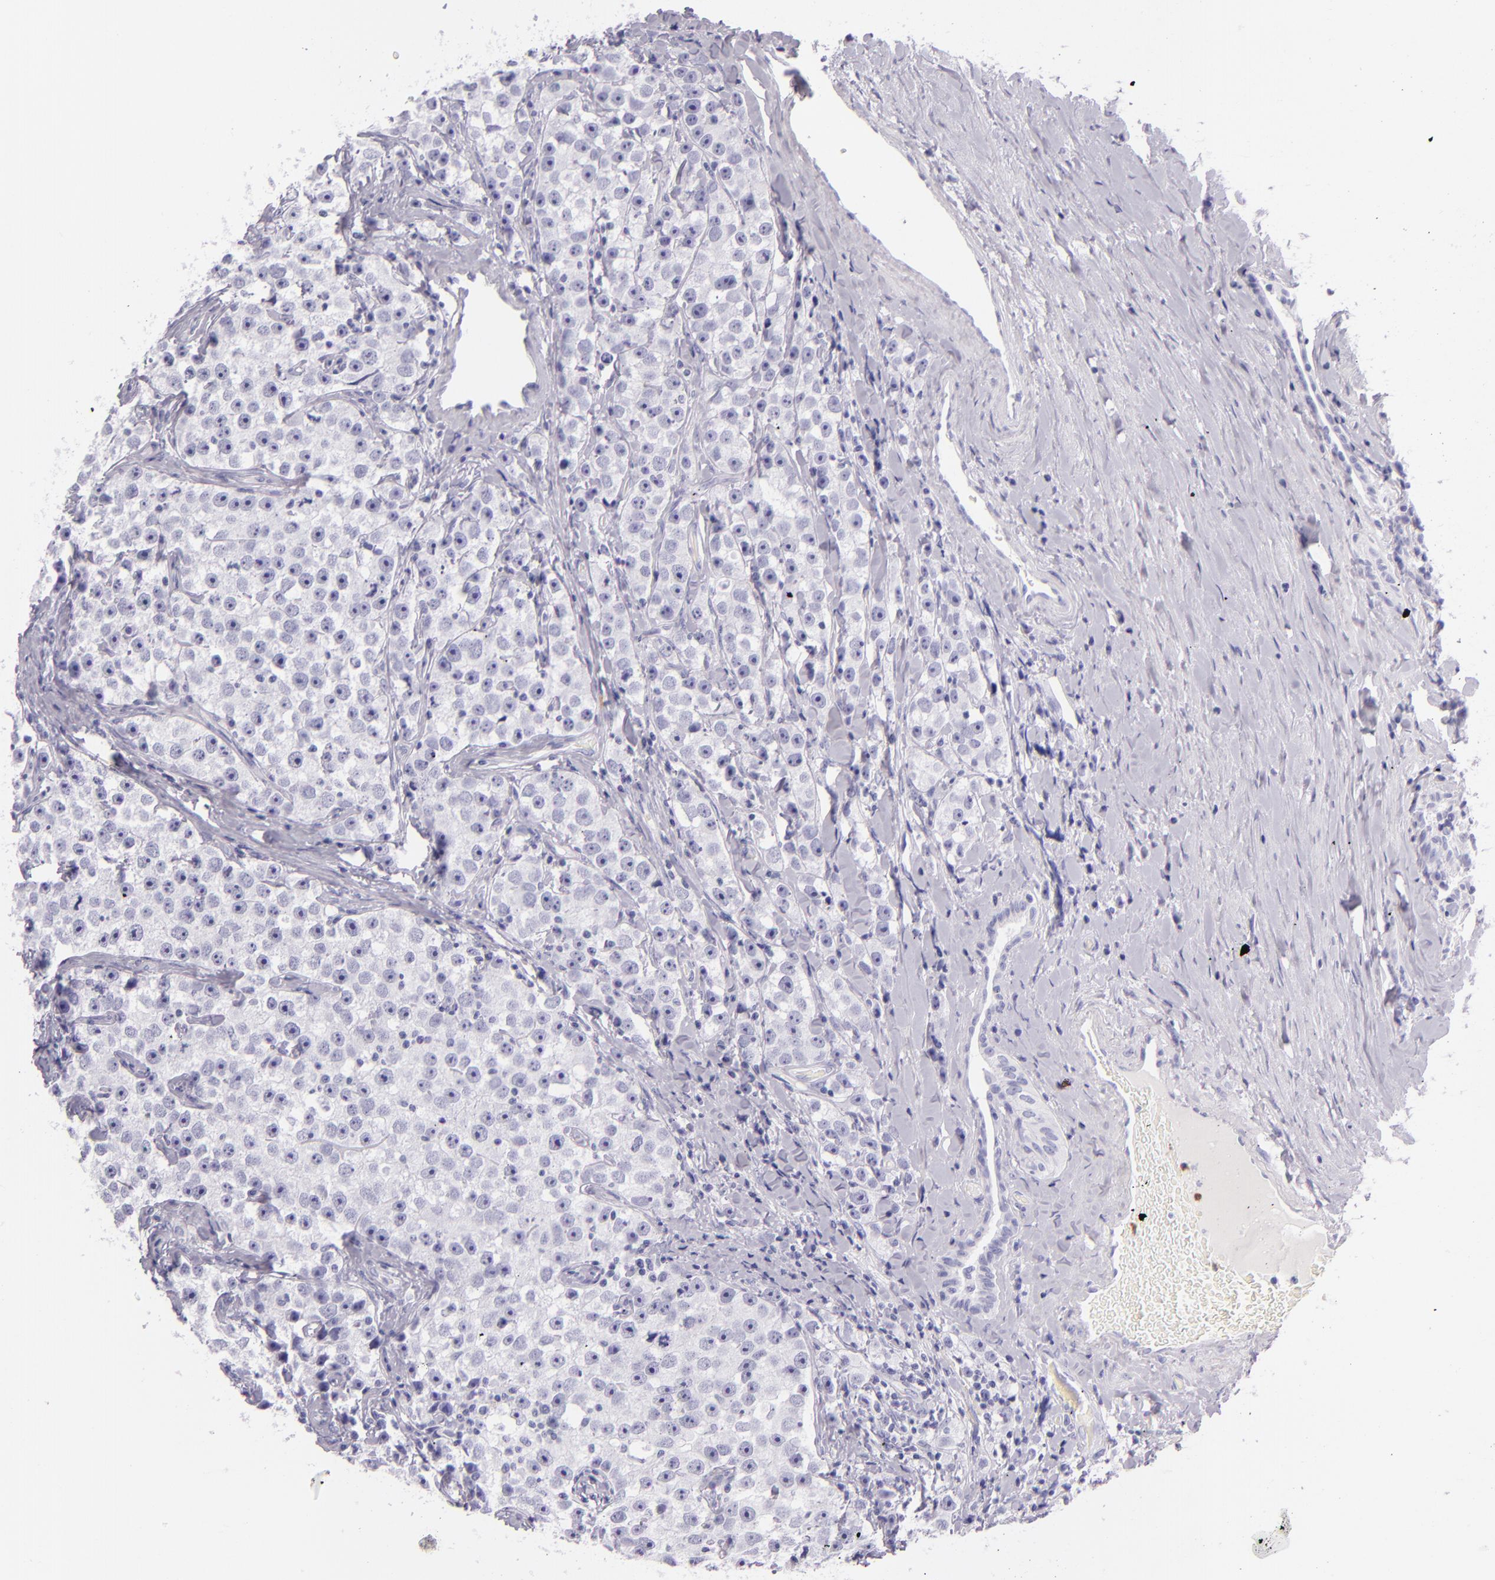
{"staining": {"intensity": "negative", "quantity": "none", "location": "none"}, "tissue": "testis cancer", "cell_type": "Tumor cells", "image_type": "cancer", "snomed": [{"axis": "morphology", "description": "Seminoma, NOS"}, {"axis": "topography", "description": "Testis"}], "caption": "Immunohistochemistry histopathology image of neoplastic tissue: human testis cancer (seminoma) stained with DAB demonstrates no significant protein expression in tumor cells. (Stains: DAB immunohistochemistry (IHC) with hematoxylin counter stain, Microscopy: brightfield microscopy at high magnification).", "gene": "CEACAM1", "patient": {"sex": "male", "age": 32}}